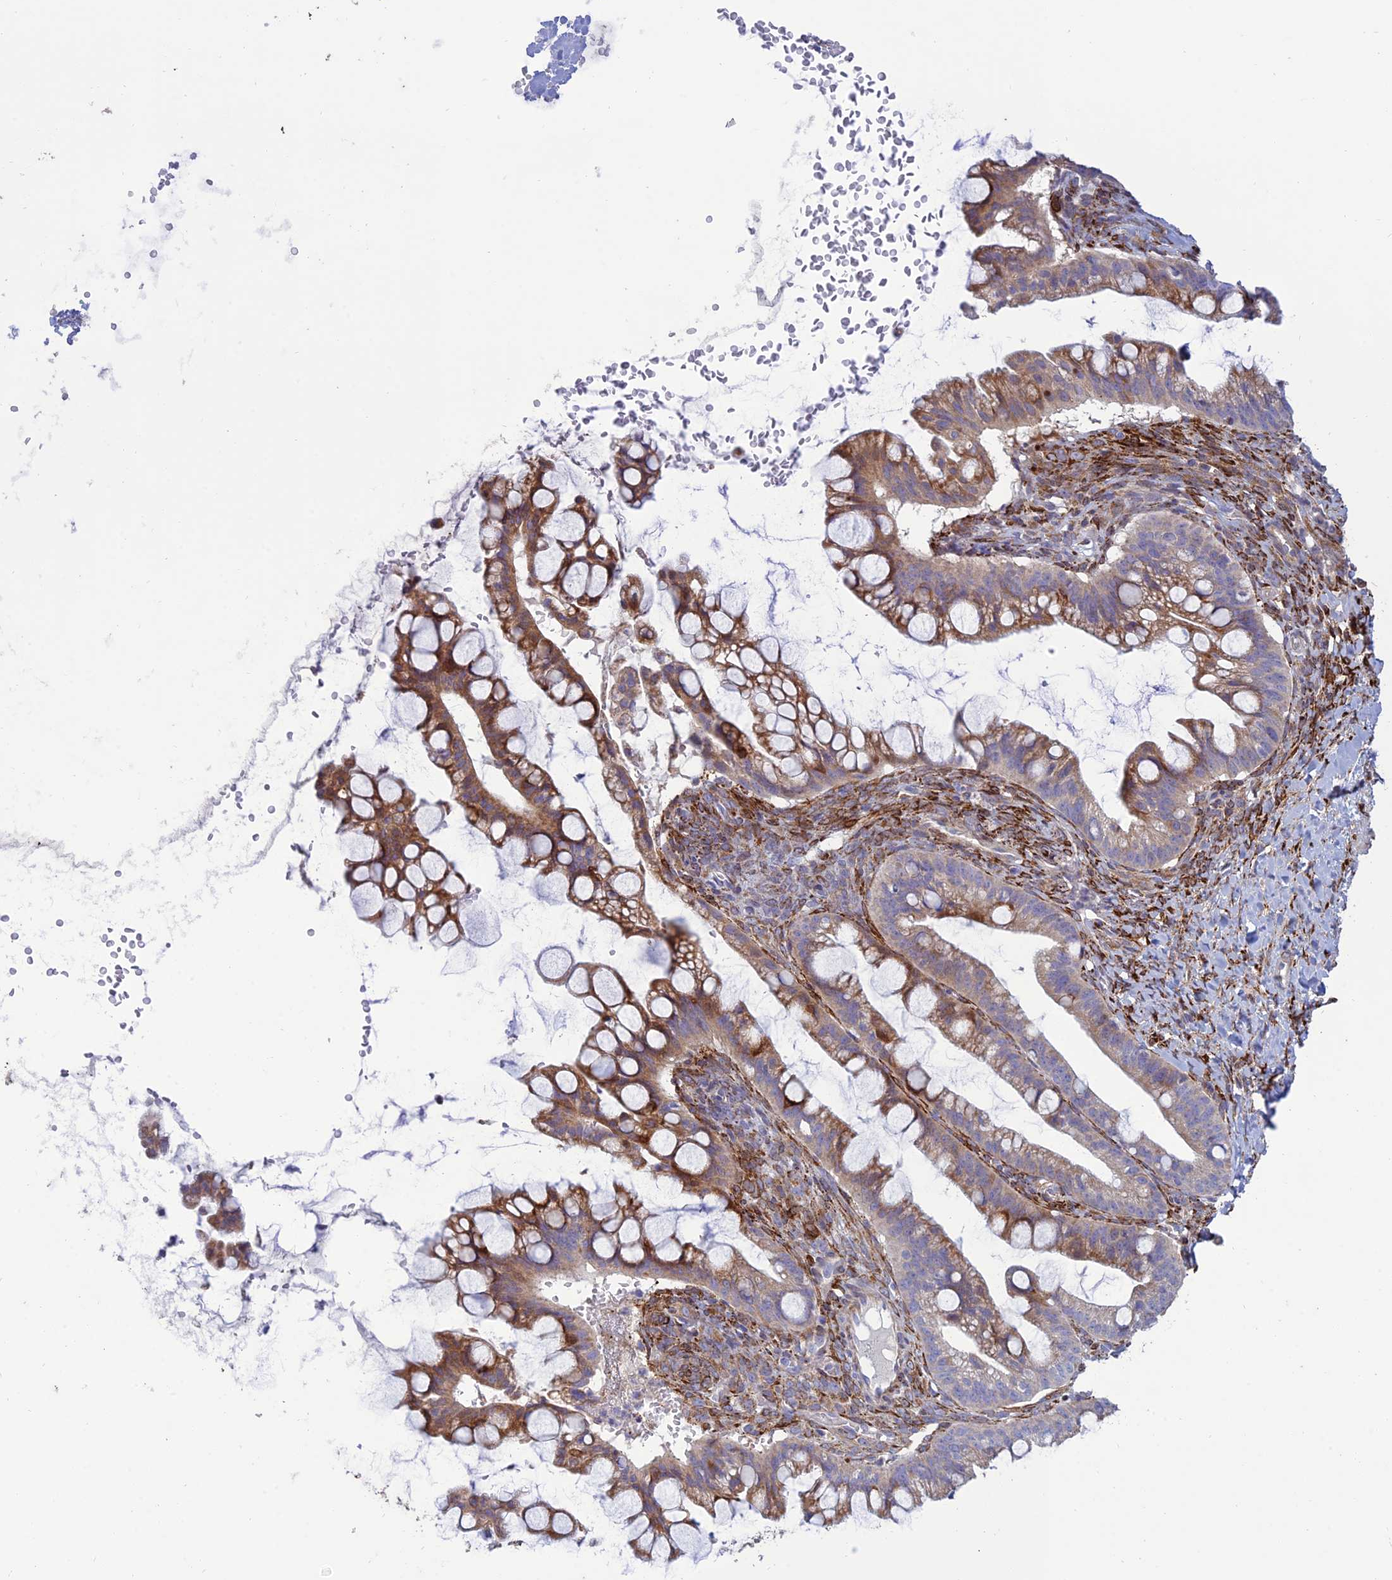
{"staining": {"intensity": "moderate", "quantity": "25%-75%", "location": "cytoplasmic/membranous"}, "tissue": "ovarian cancer", "cell_type": "Tumor cells", "image_type": "cancer", "snomed": [{"axis": "morphology", "description": "Cystadenocarcinoma, mucinous, NOS"}, {"axis": "topography", "description": "Ovary"}], "caption": "A micrograph showing moderate cytoplasmic/membranous expression in about 25%-75% of tumor cells in ovarian cancer, as visualized by brown immunohistochemical staining.", "gene": "RCN3", "patient": {"sex": "female", "age": 73}}